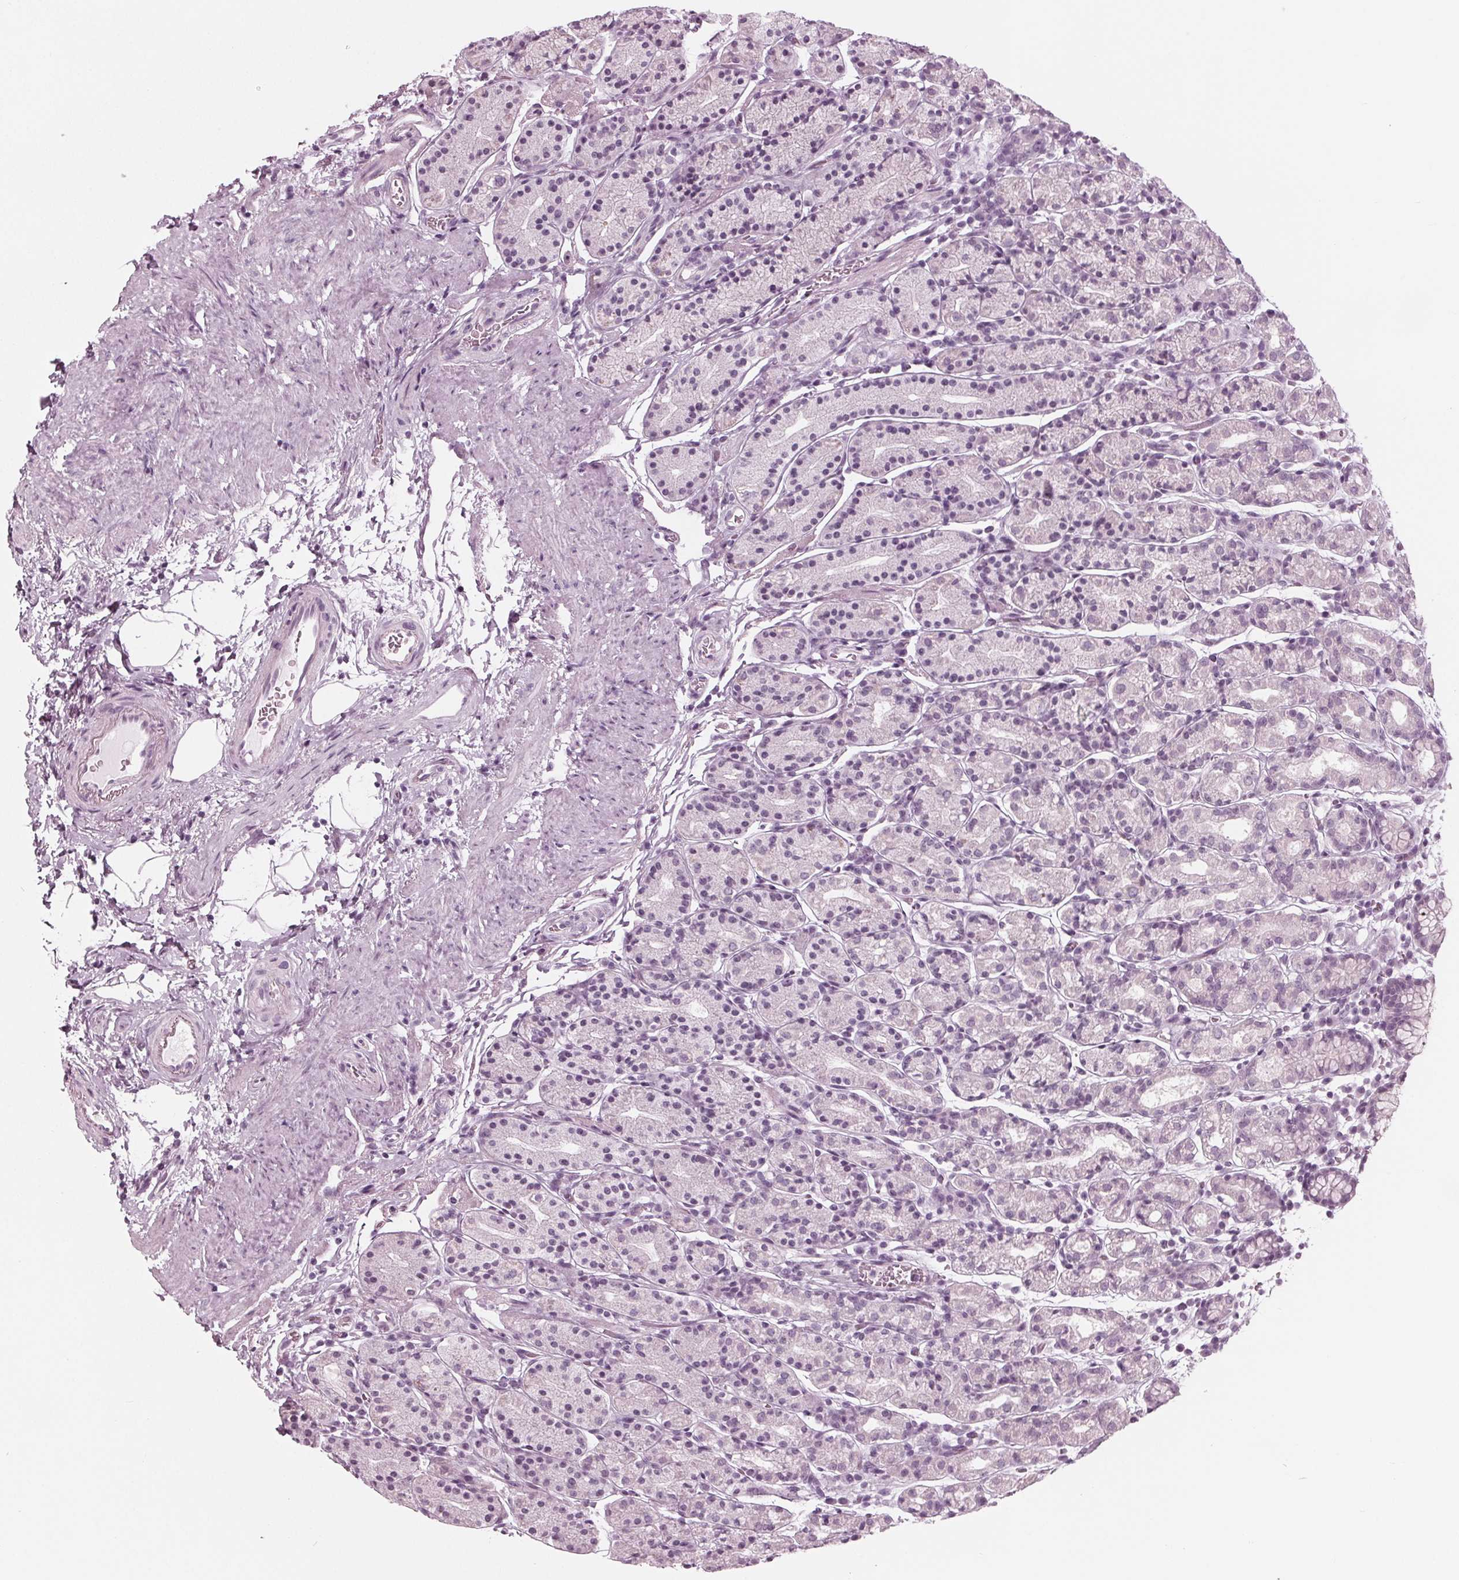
{"staining": {"intensity": "negative", "quantity": "none", "location": "none"}, "tissue": "stomach", "cell_type": "Glandular cells", "image_type": "normal", "snomed": [{"axis": "morphology", "description": "Normal tissue, NOS"}, {"axis": "topography", "description": "Stomach, upper"}, {"axis": "topography", "description": "Stomach"}], "caption": "Immunohistochemistry photomicrograph of normal stomach: stomach stained with DAB (3,3'-diaminobenzidine) shows no significant protein positivity in glandular cells.", "gene": "KRT28", "patient": {"sex": "male", "age": 62}}